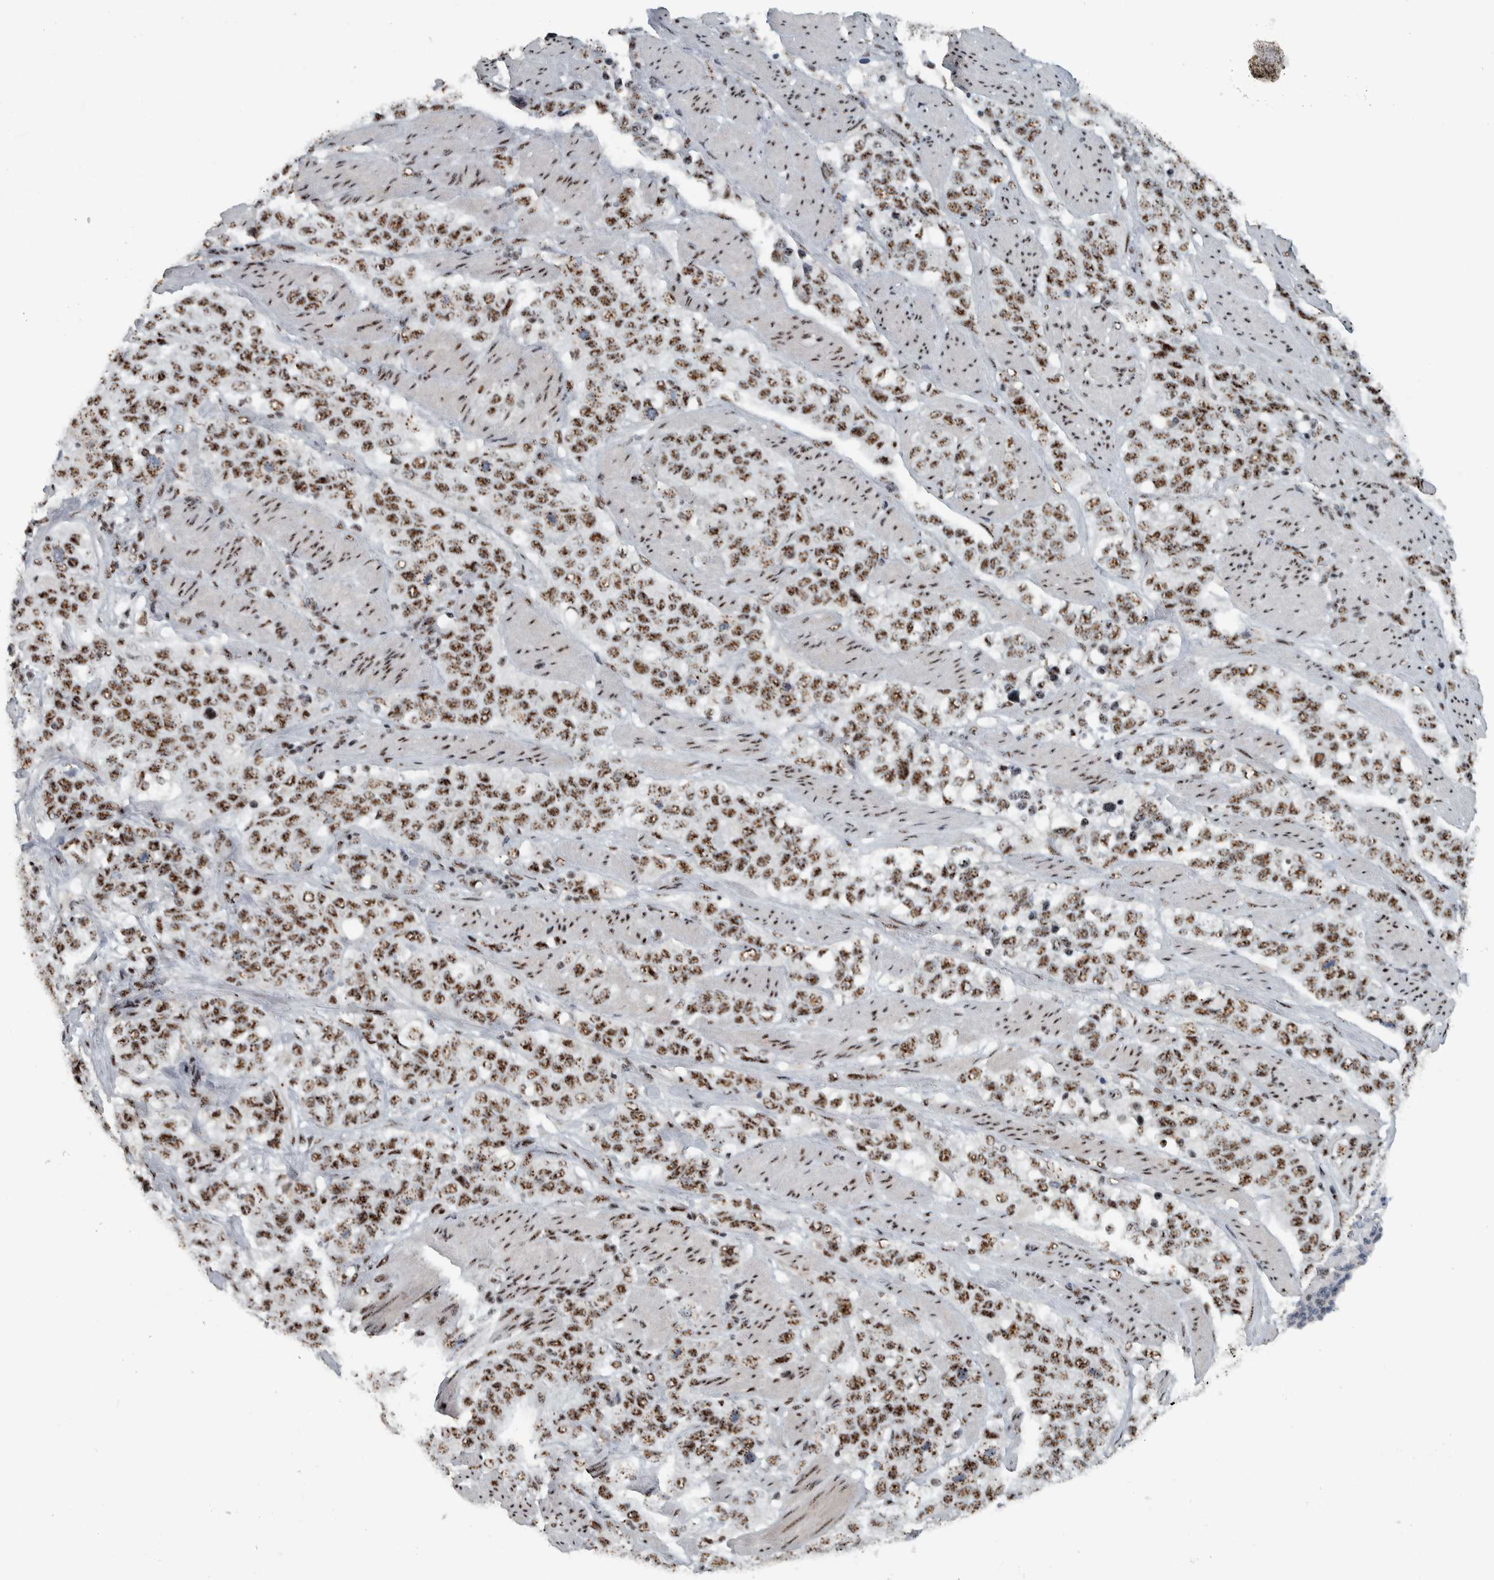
{"staining": {"intensity": "moderate", "quantity": ">75%", "location": "nuclear"}, "tissue": "stomach cancer", "cell_type": "Tumor cells", "image_type": "cancer", "snomed": [{"axis": "morphology", "description": "Adenocarcinoma, NOS"}, {"axis": "topography", "description": "Stomach"}], "caption": "Immunohistochemical staining of human stomach cancer (adenocarcinoma) exhibits medium levels of moderate nuclear staining in about >75% of tumor cells.", "gene": "SON", "patient": {"sex": "male", "age": 48}}